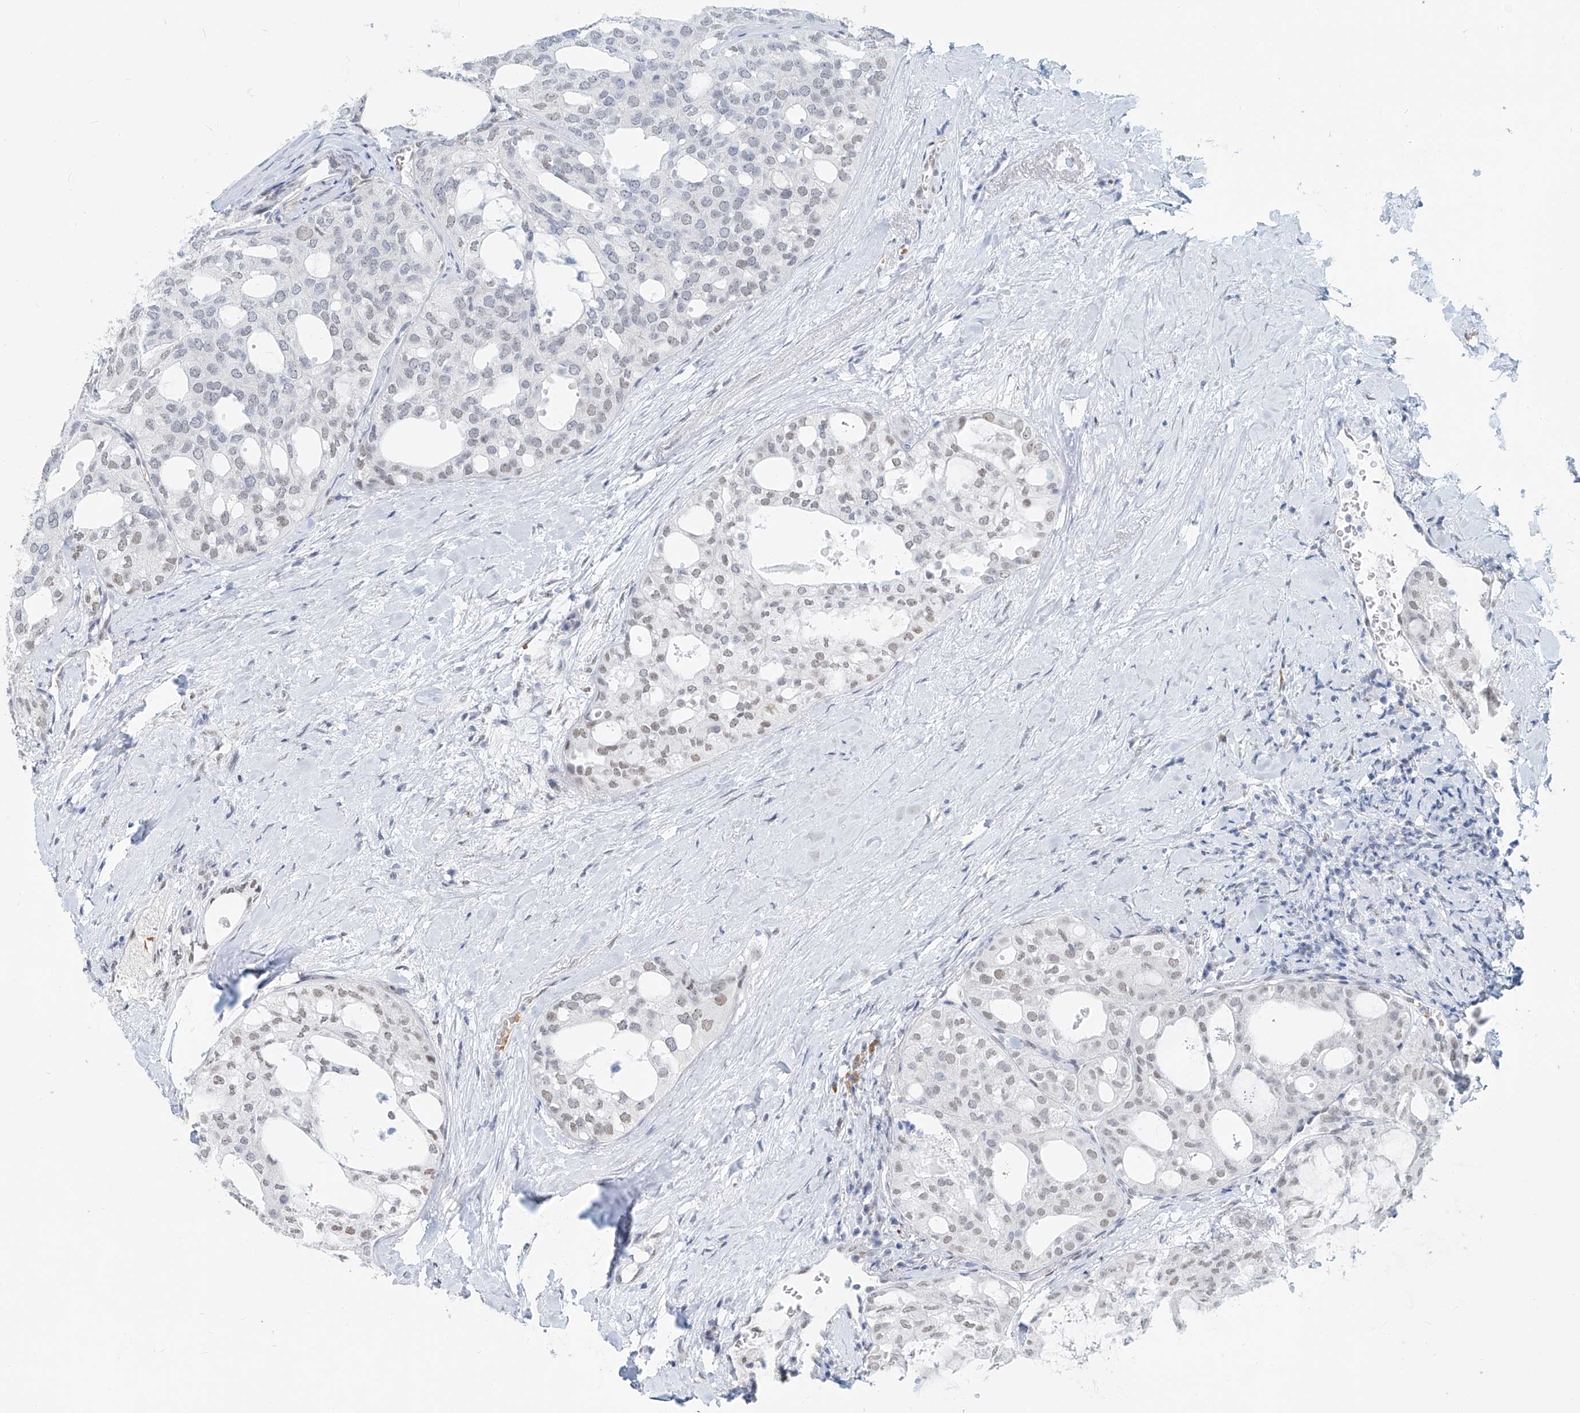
{"staining": {"intensity": "weak", "quantity": "<25%", "location": "nuclear"}, "tissue": "thyroid cancer", "cell_type": "Tumor cells", "image_type": "cancer", "snomed": [{"axis": "morphology", "description": "Follicular adenoma carcinoma, NOS"}, {"axis": "topography", "description": "Thyroid gland"}], "caption": "IHC image of thyroid cancer stained for a protein (brown), which exhibits no positivity in tumor cells.", "gene": "SASH1", "patient": {"sex": "male", "age": 75}}